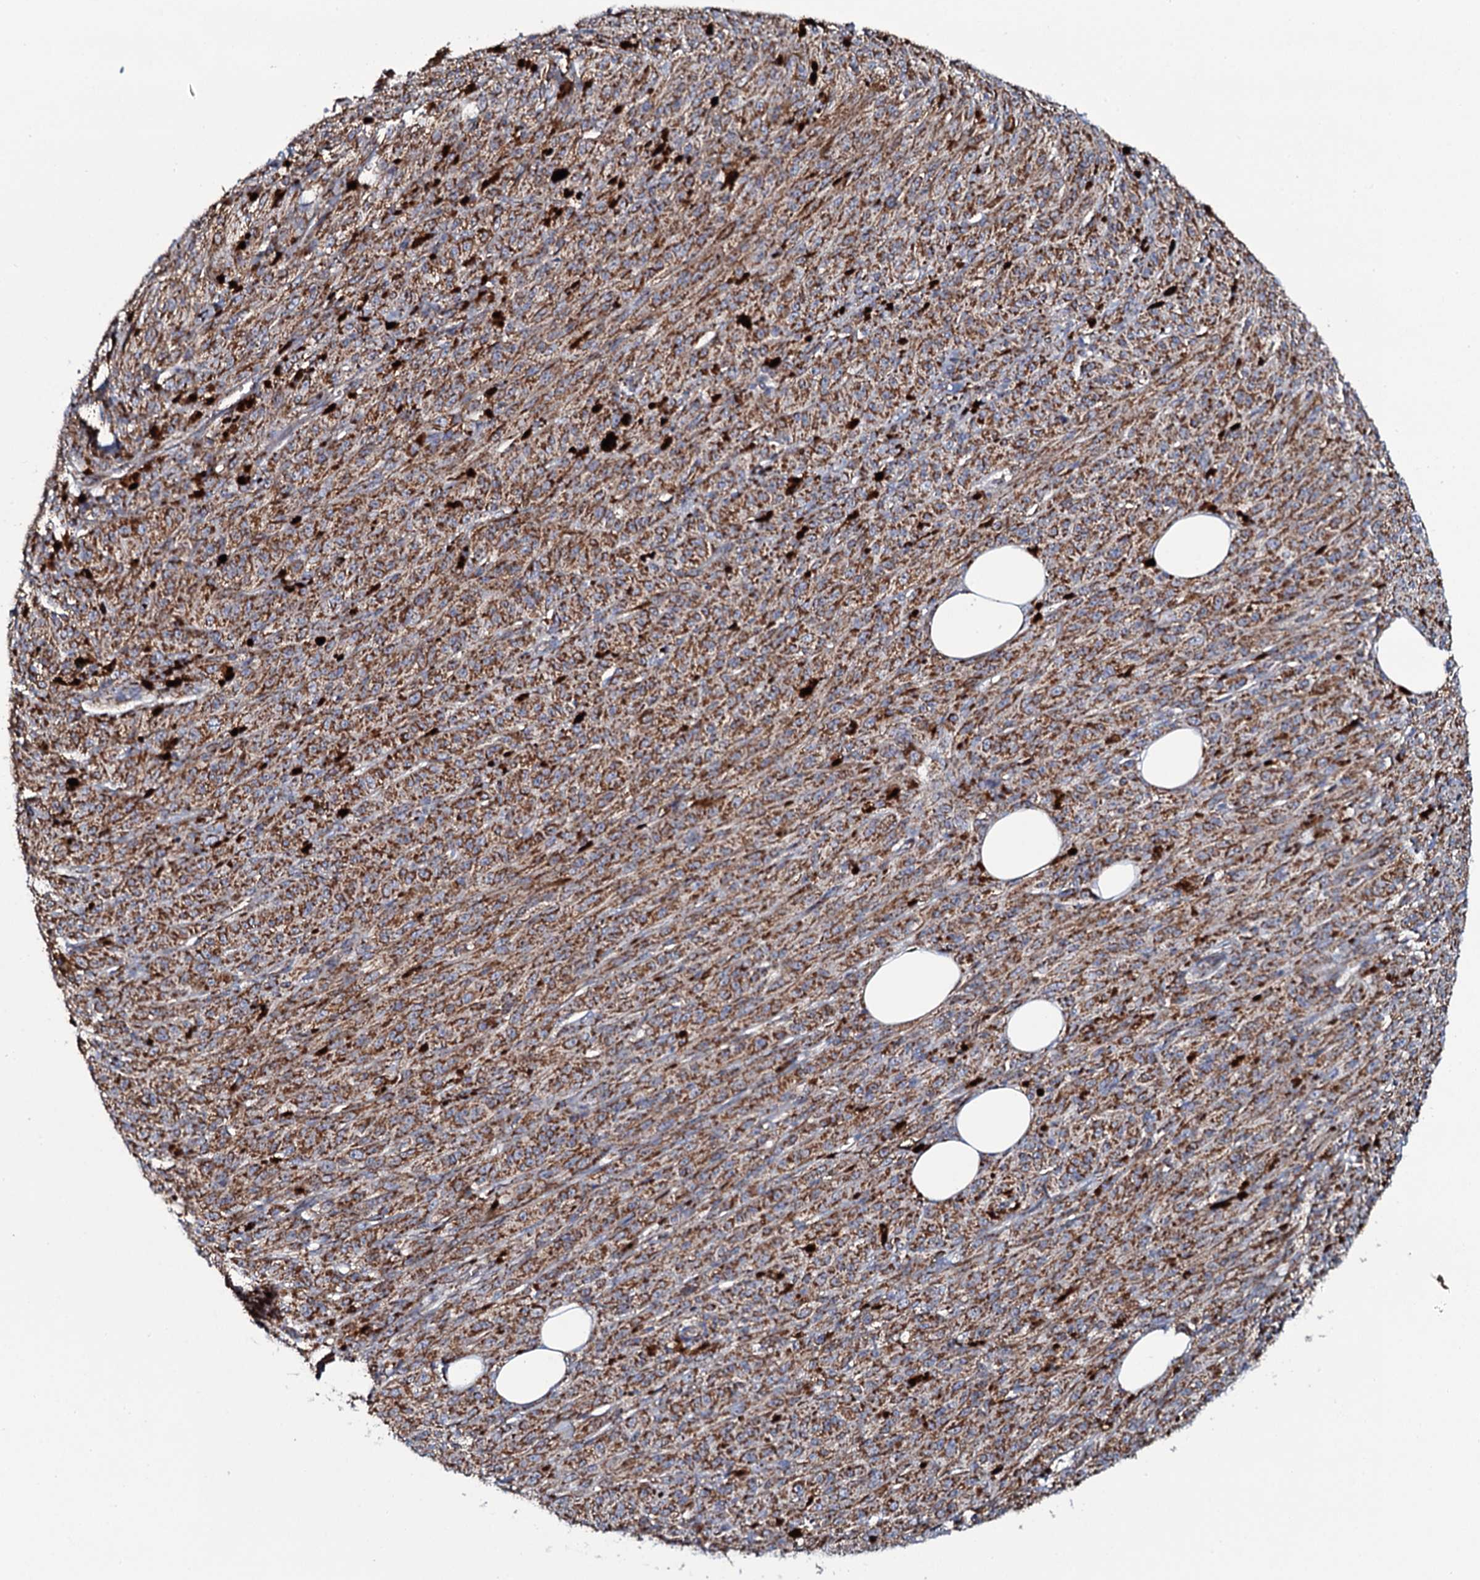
{"staining": {"intensity": "strong", "quantity": ">75%", "location": "cytoplasmic/membranous"}, "tissue": "melanoma", "cell_type": "Tumor cells", "image_type": "cancer", "snomed": [{"axis": "morphology", "description": "Malignant melanoma, NOS"}, {"axis": "topography", "description": "Skin"}], "caption": "Tumor cells display high levels of strong cytoplasmic/membranous expression in about >75% of cells in melanoma. Nuclei are stained in blue.", "gene": "EVC2", "patient": {"sex": "female", "age": 52}}